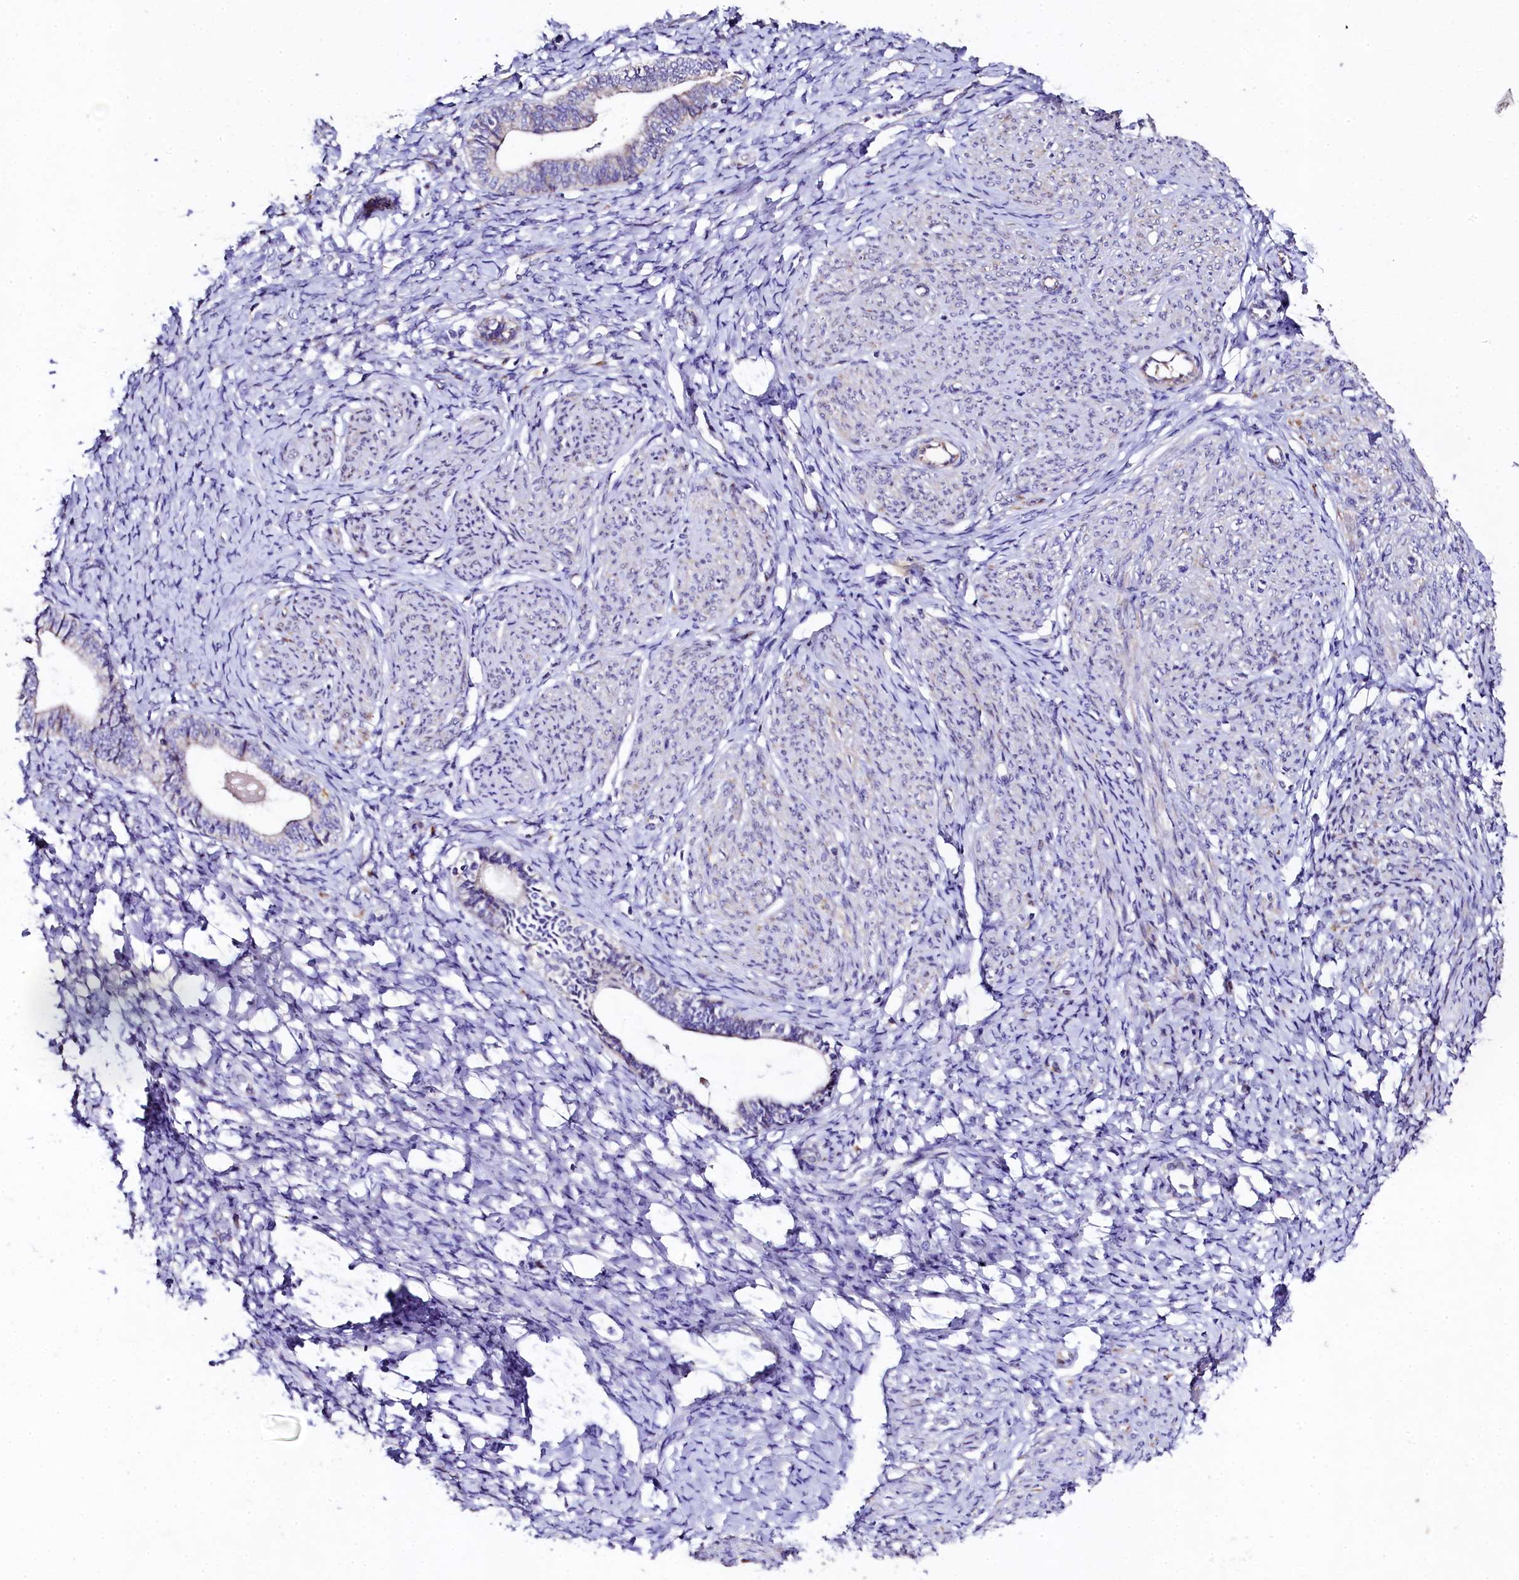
{"staining": {"intensity": "negative", "quantity": "none", "location": "none"}, "tissue": "endometrium", "cell_type": "Cells in endometrial stroma", "image_type": "normal", "snomed": [{"axis": "morphology", "description": "Normal tissue, NOS"}, {"axis": "topography", "description": "Endometrium"}], "caption": "Cells in endometrial stroma show no significant protein staining in unremarkable endometrium. The staining was performed using DAB to visualize the protein expression in brown, while the nuclei were stained in blue with hematoxylin (Magnification: 20x).", "gene": "FXYD6", "patient": {"sex": "female", "age": 72}}